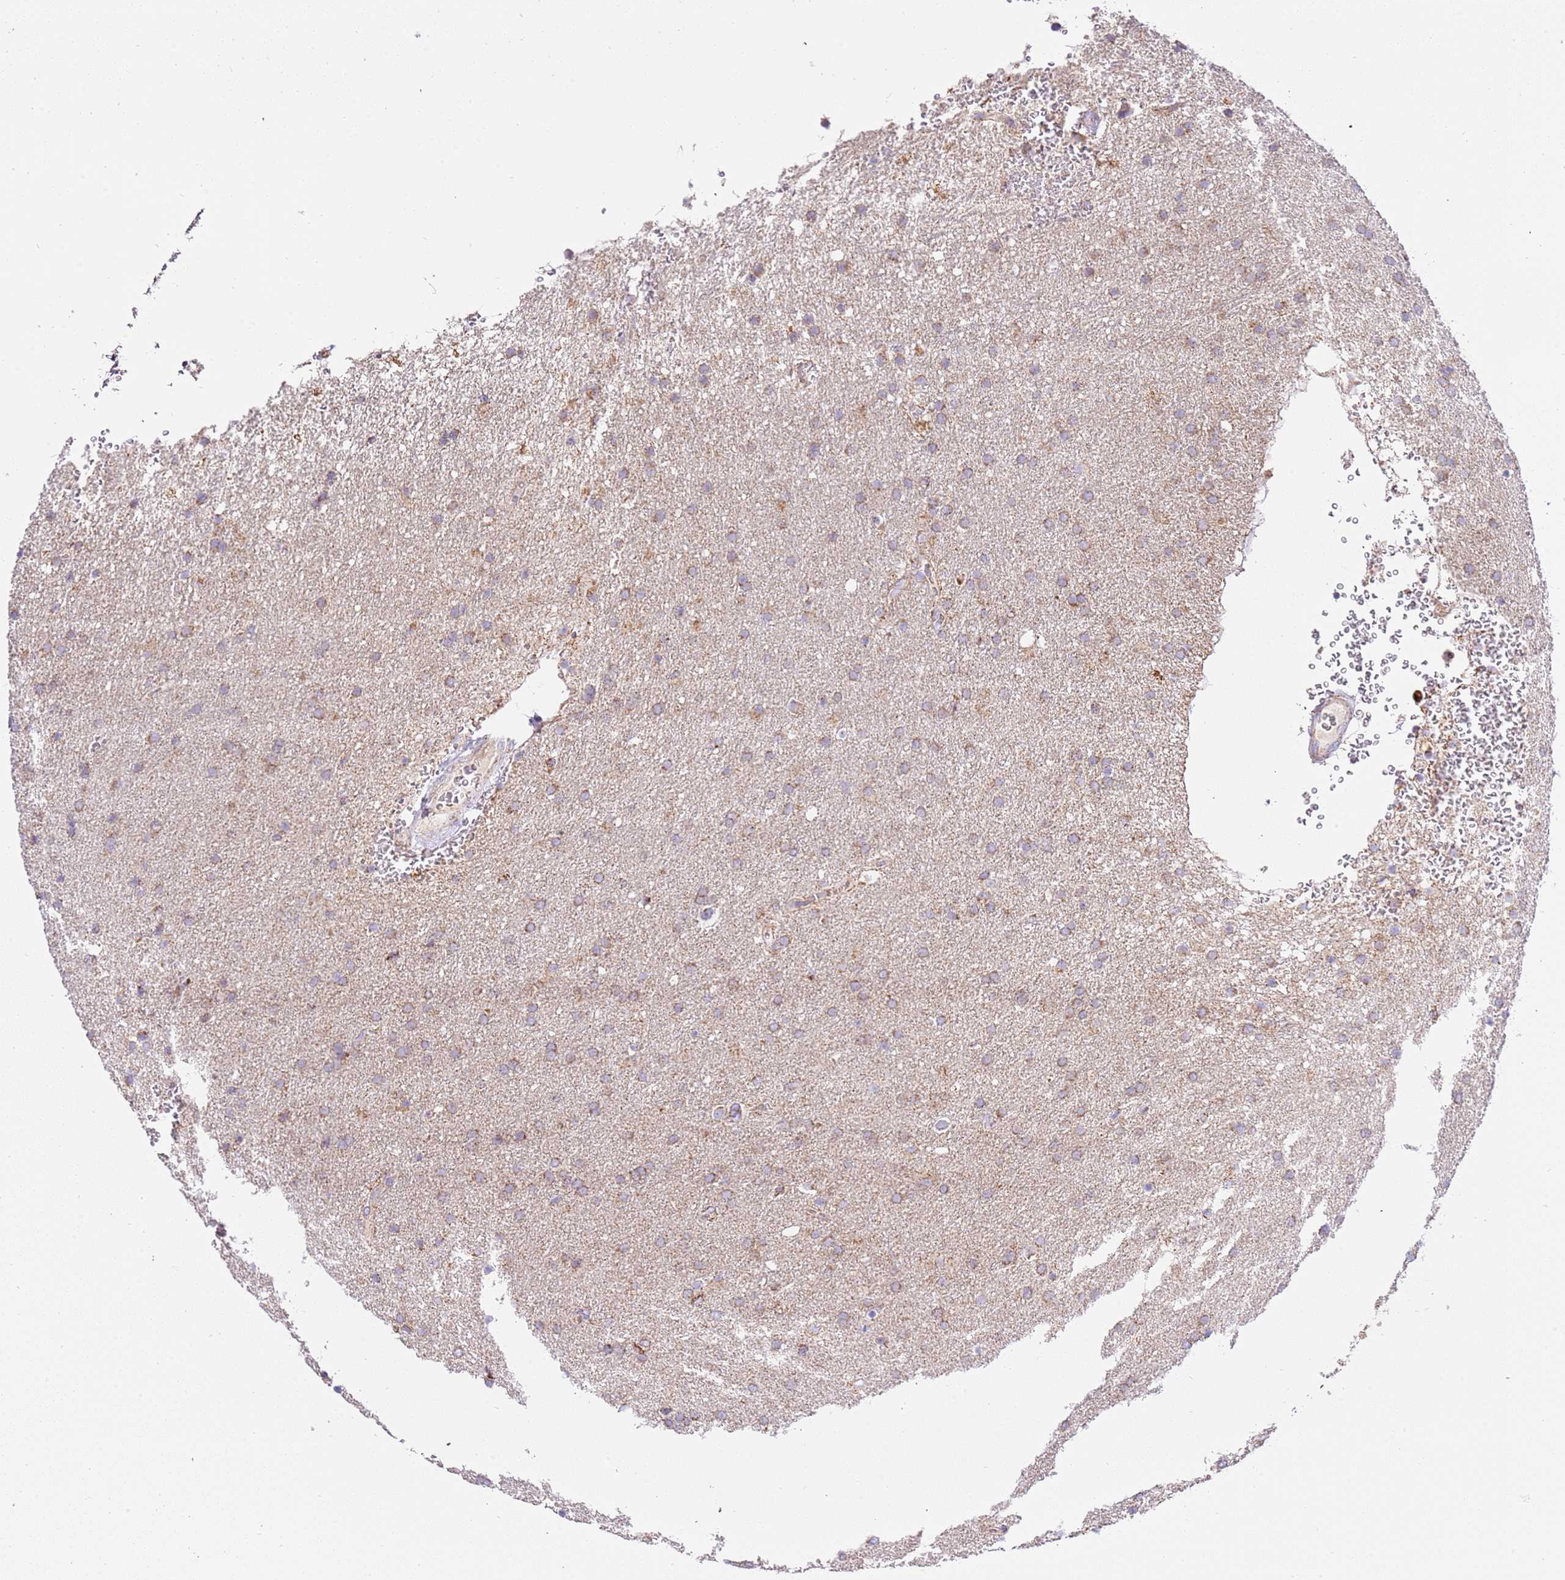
{"staining": {"intensity": "moderate", "quantity": ">75%", "location": "cytoplasmic/membranous"}, "tissue": "glioma", "cell_type": "Tumor cells", "image_type": "cancer", "snomed": [{"axis": "morphology", "description": "Glioma, malignant, Low grade"}, {"axis": "topography", "description": "Brain"}], "caption": "Protein expression analysis of human glioma reveals moderate cytoplasmic/membranous expression in approximately >75% of tumor cells.", "gene": "ZBTB39", "patient": {"sex": "female", "age": 32}}